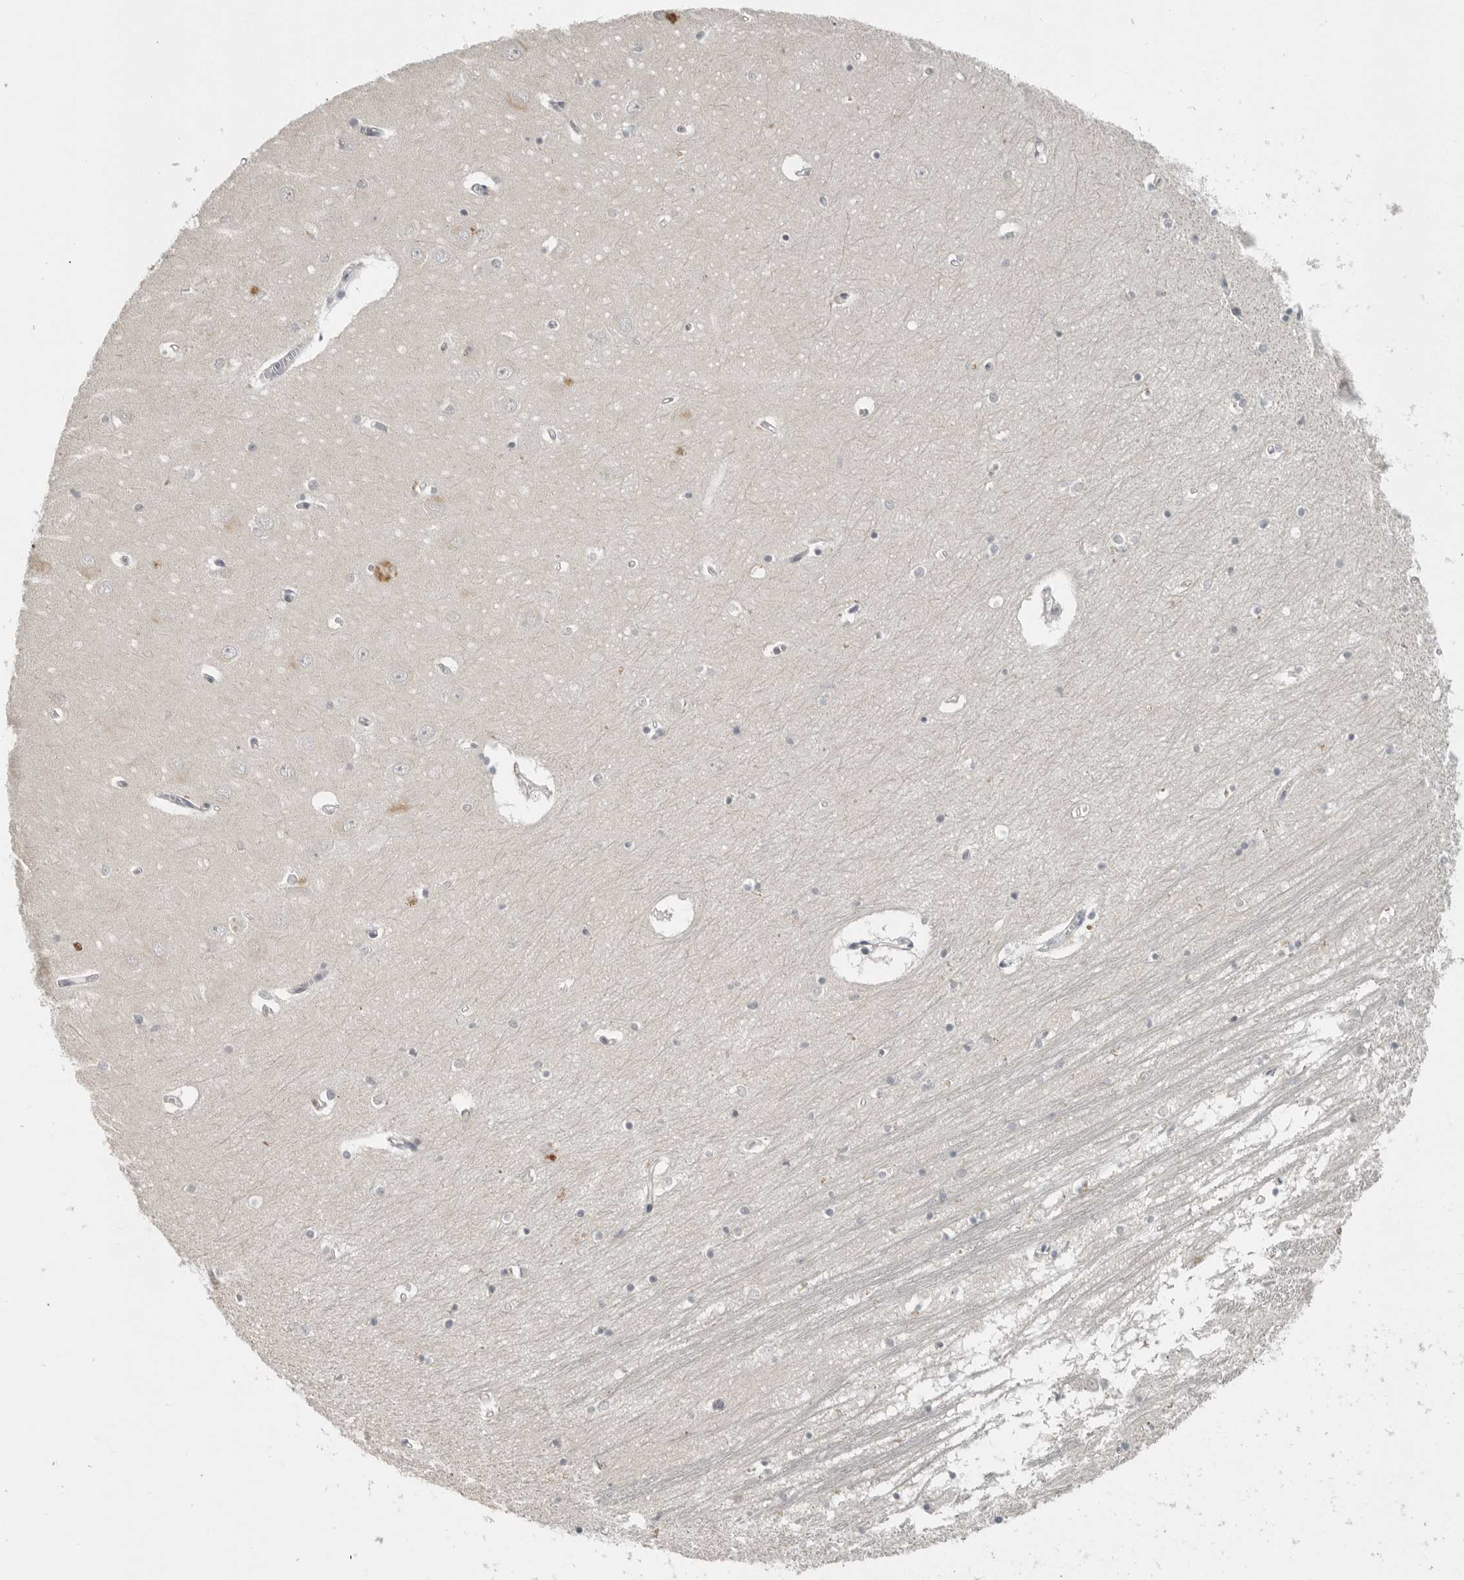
{"staining": {"intensity": "negative", "quantity": "none", "location": "none"}, "tissue": "hippocampus", "cell_type": "Glial cells", "image_type": "normal", "snomed": [{"axis": "morphology", "description": "Normal tissue, NOS"}, {"axis": "topography", "description": "Hippocampus"}], "caption": "Photomicrograph shows no significant protein positivity in glial cells of normal hippocampus. (Immunohistochemistry, brightfield microscopy, high magnification).", "gene": "FOXP3", "patient": {"sex": "male", "age": 70}}